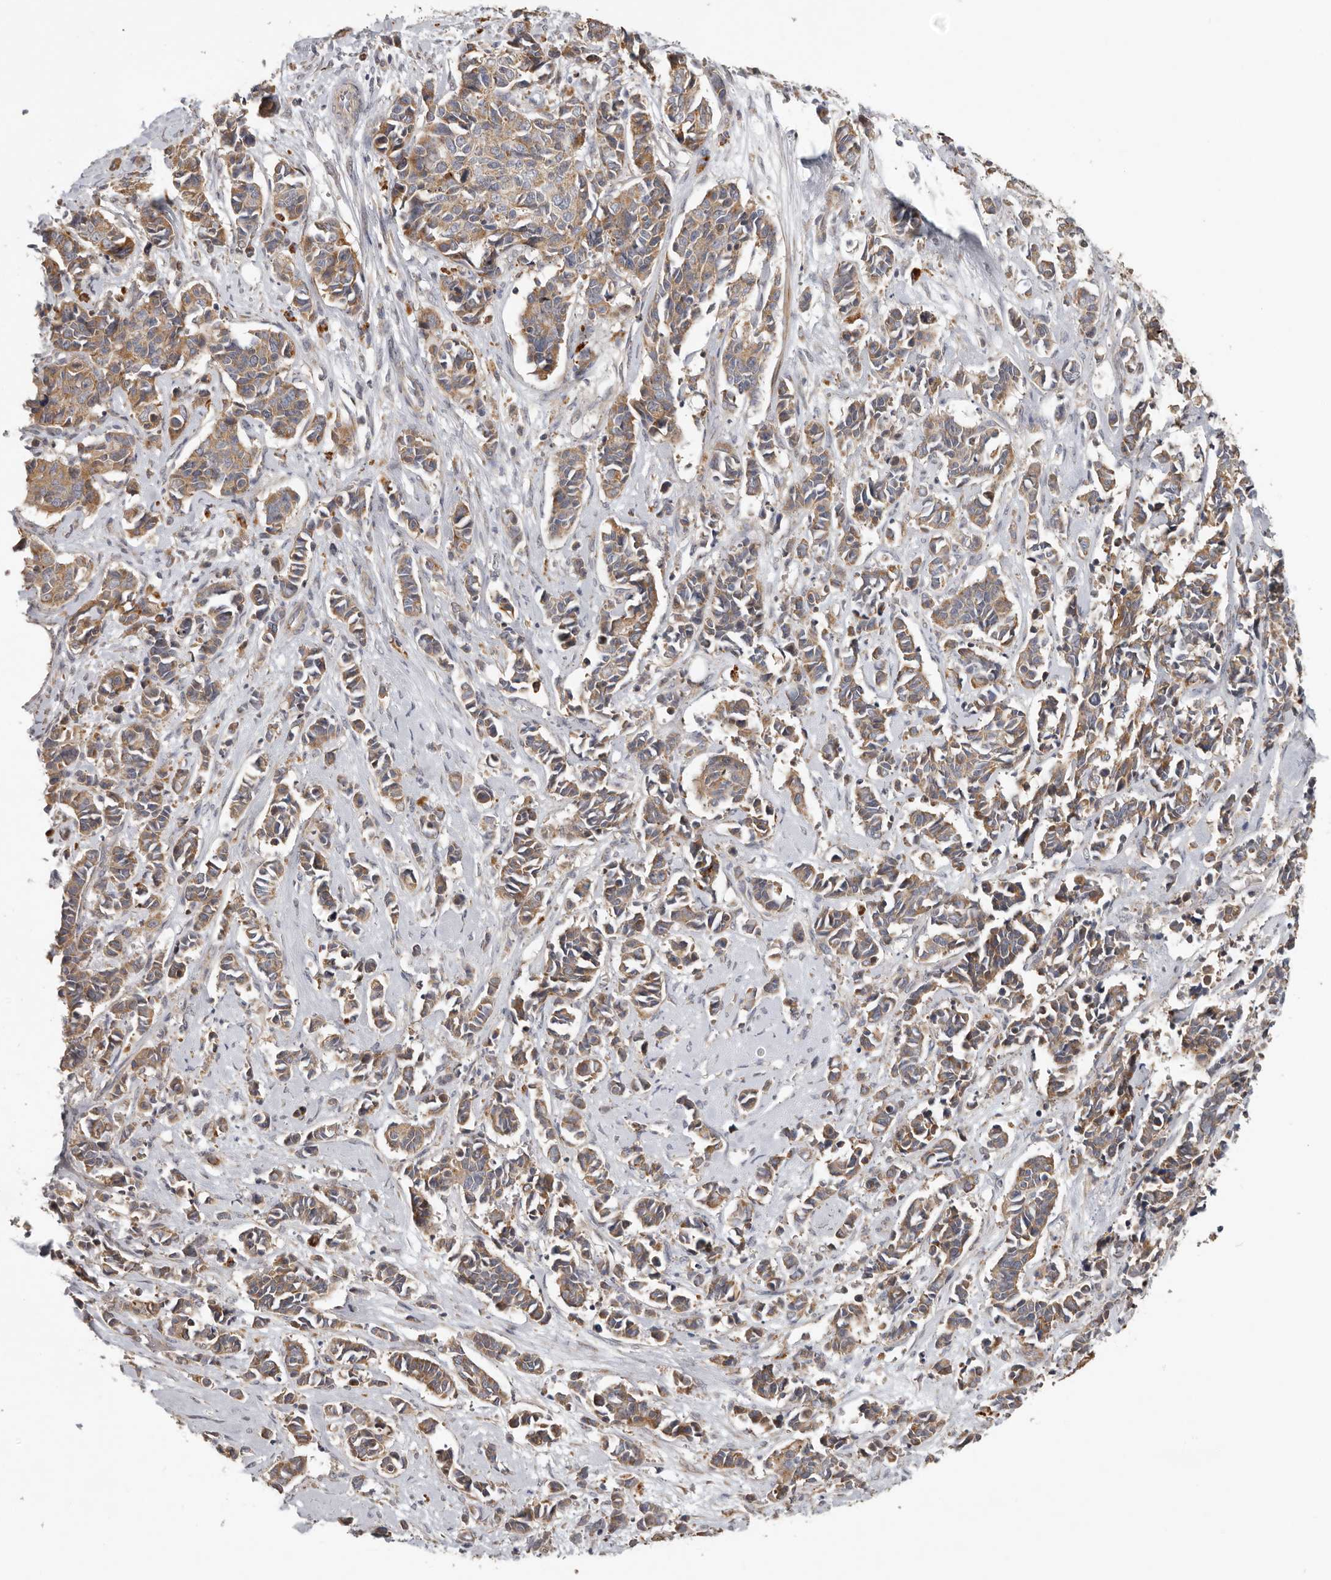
{"staining": {"intensity": "moderate", "quantity": ">75%", "location": "cytoplasmic/membranous"}, "tissue": "cervical cancer", "cell_type": "Tumor cells", "image_type": "cancer", "snomed": [{"axis": "morphology", "description": "Normal tissue, NOS"}, {"axis": "morphology", "description": "Squamous cell carcinoma, NOS"}, {"axis": "topography", "description": "Cervix"}], "caption": "Human squamous cell carcinoma (cervical) stained with a brown dye shows moderate cytoplasmic/membranous positive expression in approximately >75% of tumor cells.", "gene": "UNK", "patient": {"sex": "female", "age": 35}}